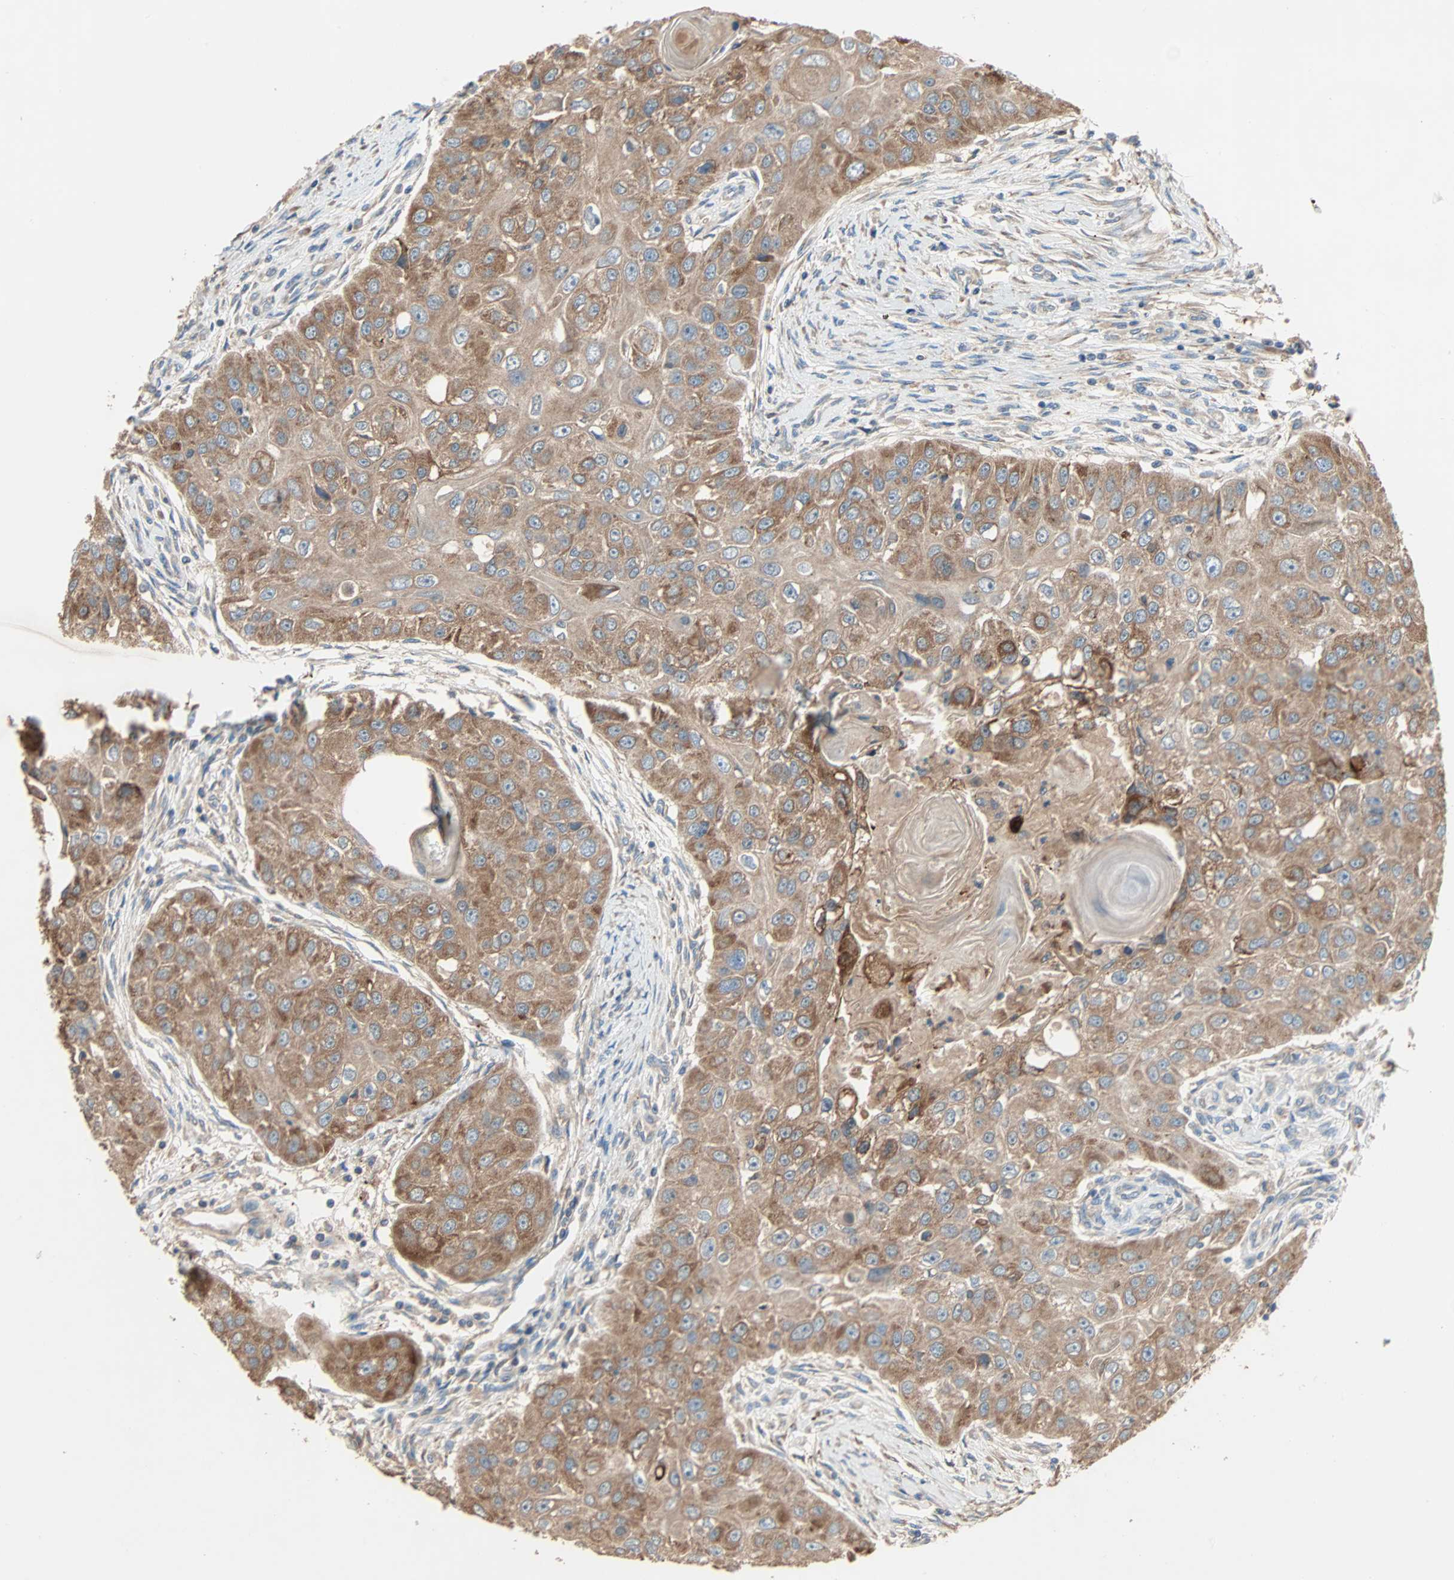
{"staining": {"intensity": "moderate", "quantity": ">75%", "location": "cytoplasmic/membranous"}, "tissue": "head and neck cancer", "cell_type": "Tumor cells", "image_type": "cancer", "snomed": [{"axis": "morphology", "description": "Normal tissue, NOS"}, {"axis": "morphology", "description": "Squamous cell carcinoma, NOS"}, {"axis": "topography", "description": "Skeletal muscle"}, {"axis": "topography", "description": "Head-Neck"}], "caption": "Protein analysis of head and neck squamous cell carcinoma tissue exhibits moderate cytoplasmic/membranous staining in approximately >75% of tumor cells.", "gene": "XYLT1", "patient": {"sex": "male", "age": 51}}